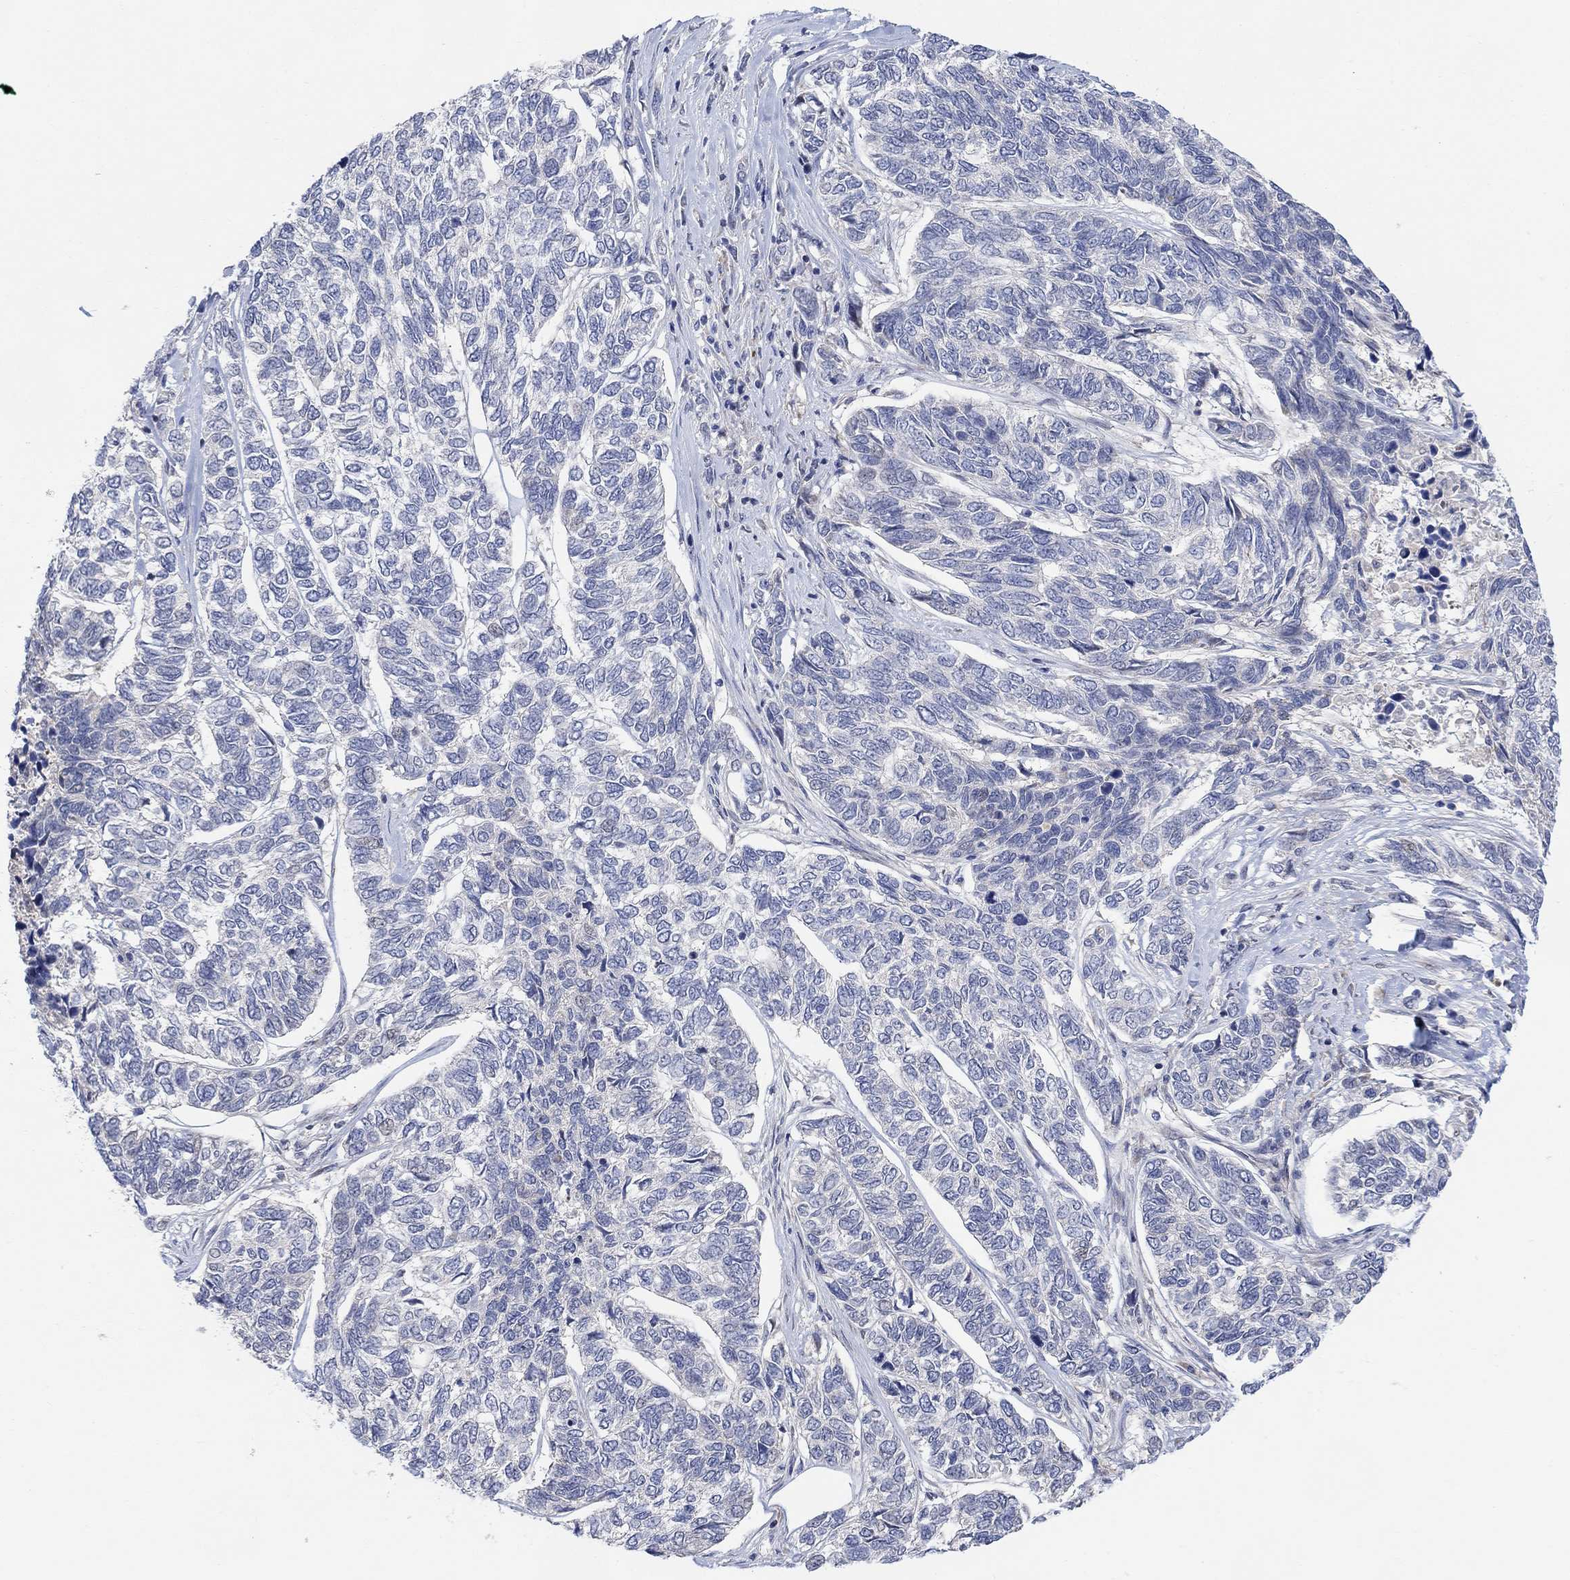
{"staining": {"intensity": "negative", "quantity": "none", "location": "none"}, "tissue": "skin cancer", "cell_type": "Tumor cells", "image_type": "cancer", "snomed": [{"axis": "morphology", "description": "Basal cell carcinoma"}, {"axis": "topography", "description": "Skin"}], "caption": "Skin cancer was stained to show a protein in brown. There is no significant staining in tumor cells.", "gene": "CNTF", "patient": {"sex": "female", "age": 65}}